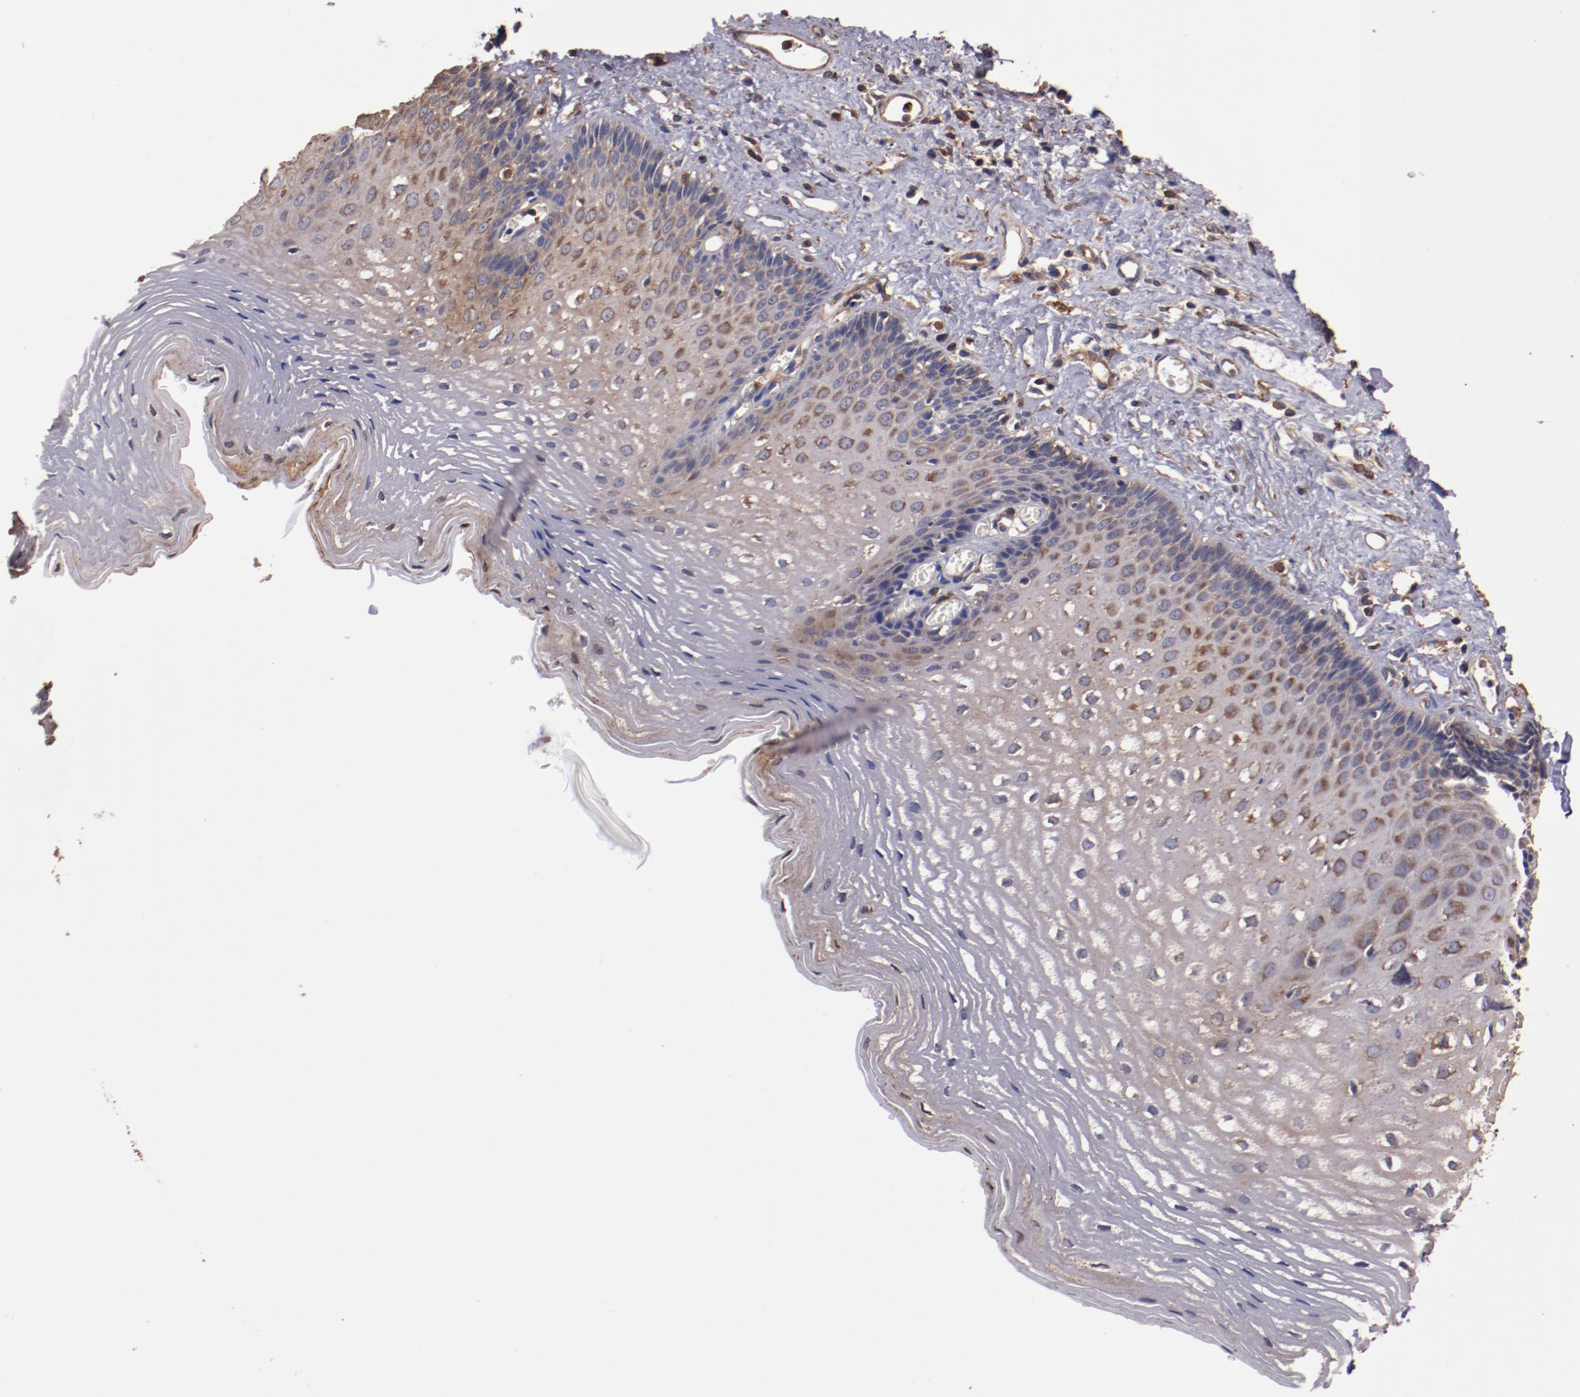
{"staining": {"intensity": "strong", "quantity": ">75%", "location": "cytoplasmic/membranous"}, "tissue": "esophagus", "cell_type": "Squamous epithelial cells", "image_type": "normal", "snomed": [{"axis": "morphology", "description": "Normal tissue, NOS"}, {"axis": "topography", "description": "Esophagus"}], "caption": "Approximately >75% of squamous epithelial cells in unremarkable human esophagus show strong cytoplasmic/membranous protein positivity as visualized by brown immunohistochemical staining.", "gene": "TMOD3", "patient": {"sex": "female", "age": 70}}